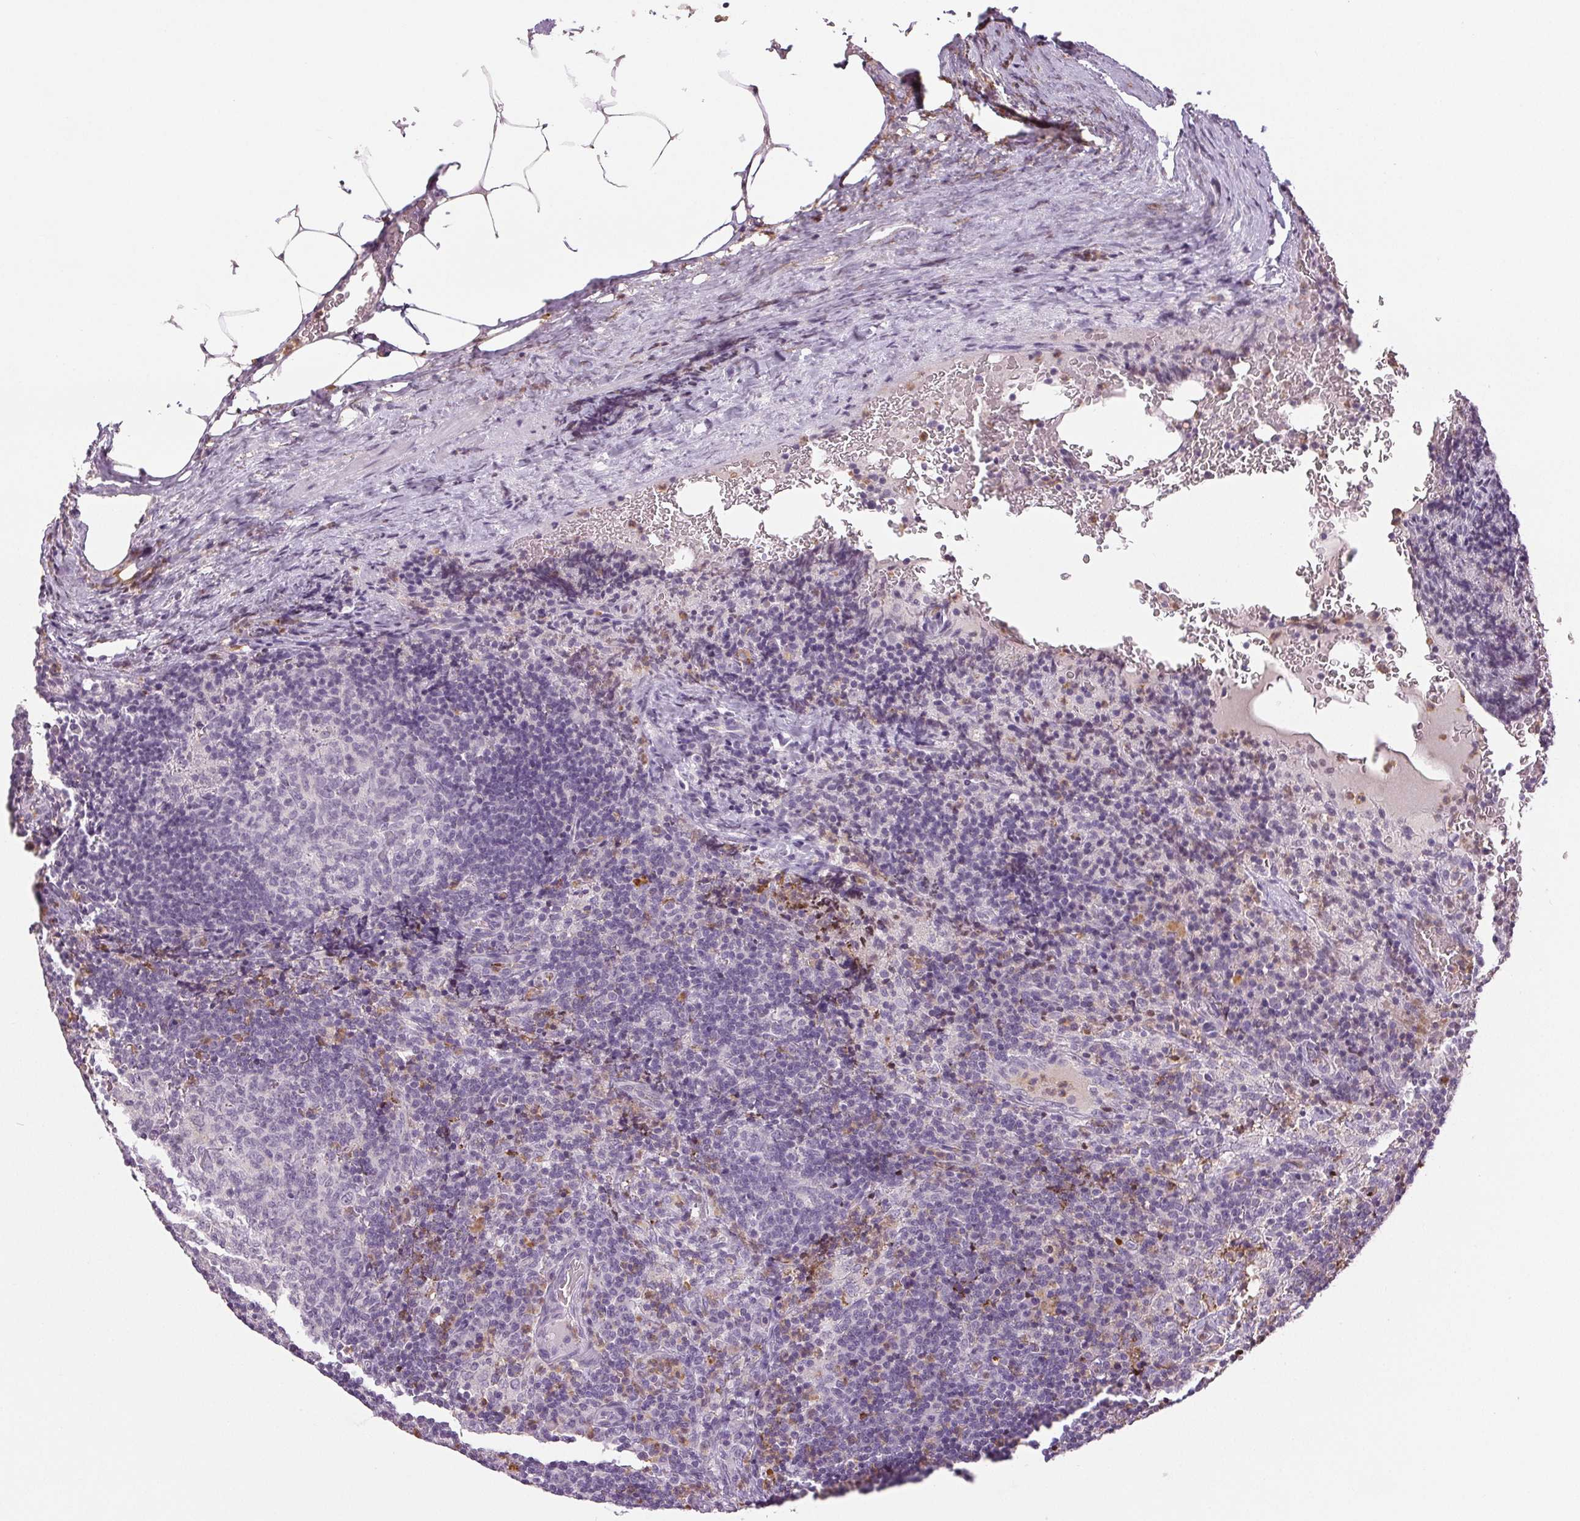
{"staining": {"intensity": "negative", "quantity": "none", "location": "none"}, "tissue": "lymph node", "cell_type": "Germinal center cells", "image_type": "normal", "snomed": [{"axis": "morphology", "description": "Normal tissue, NOS"}, {"axis": "topography", "description": "Lymph node"}], "caption": "A high-resolution image shows immunohistochemistry staining of normal lymph node, which demonstrates no significant staining in germinal center cells.", "gene": "LTF", "patient": {"sex": "male", "age": 67}}